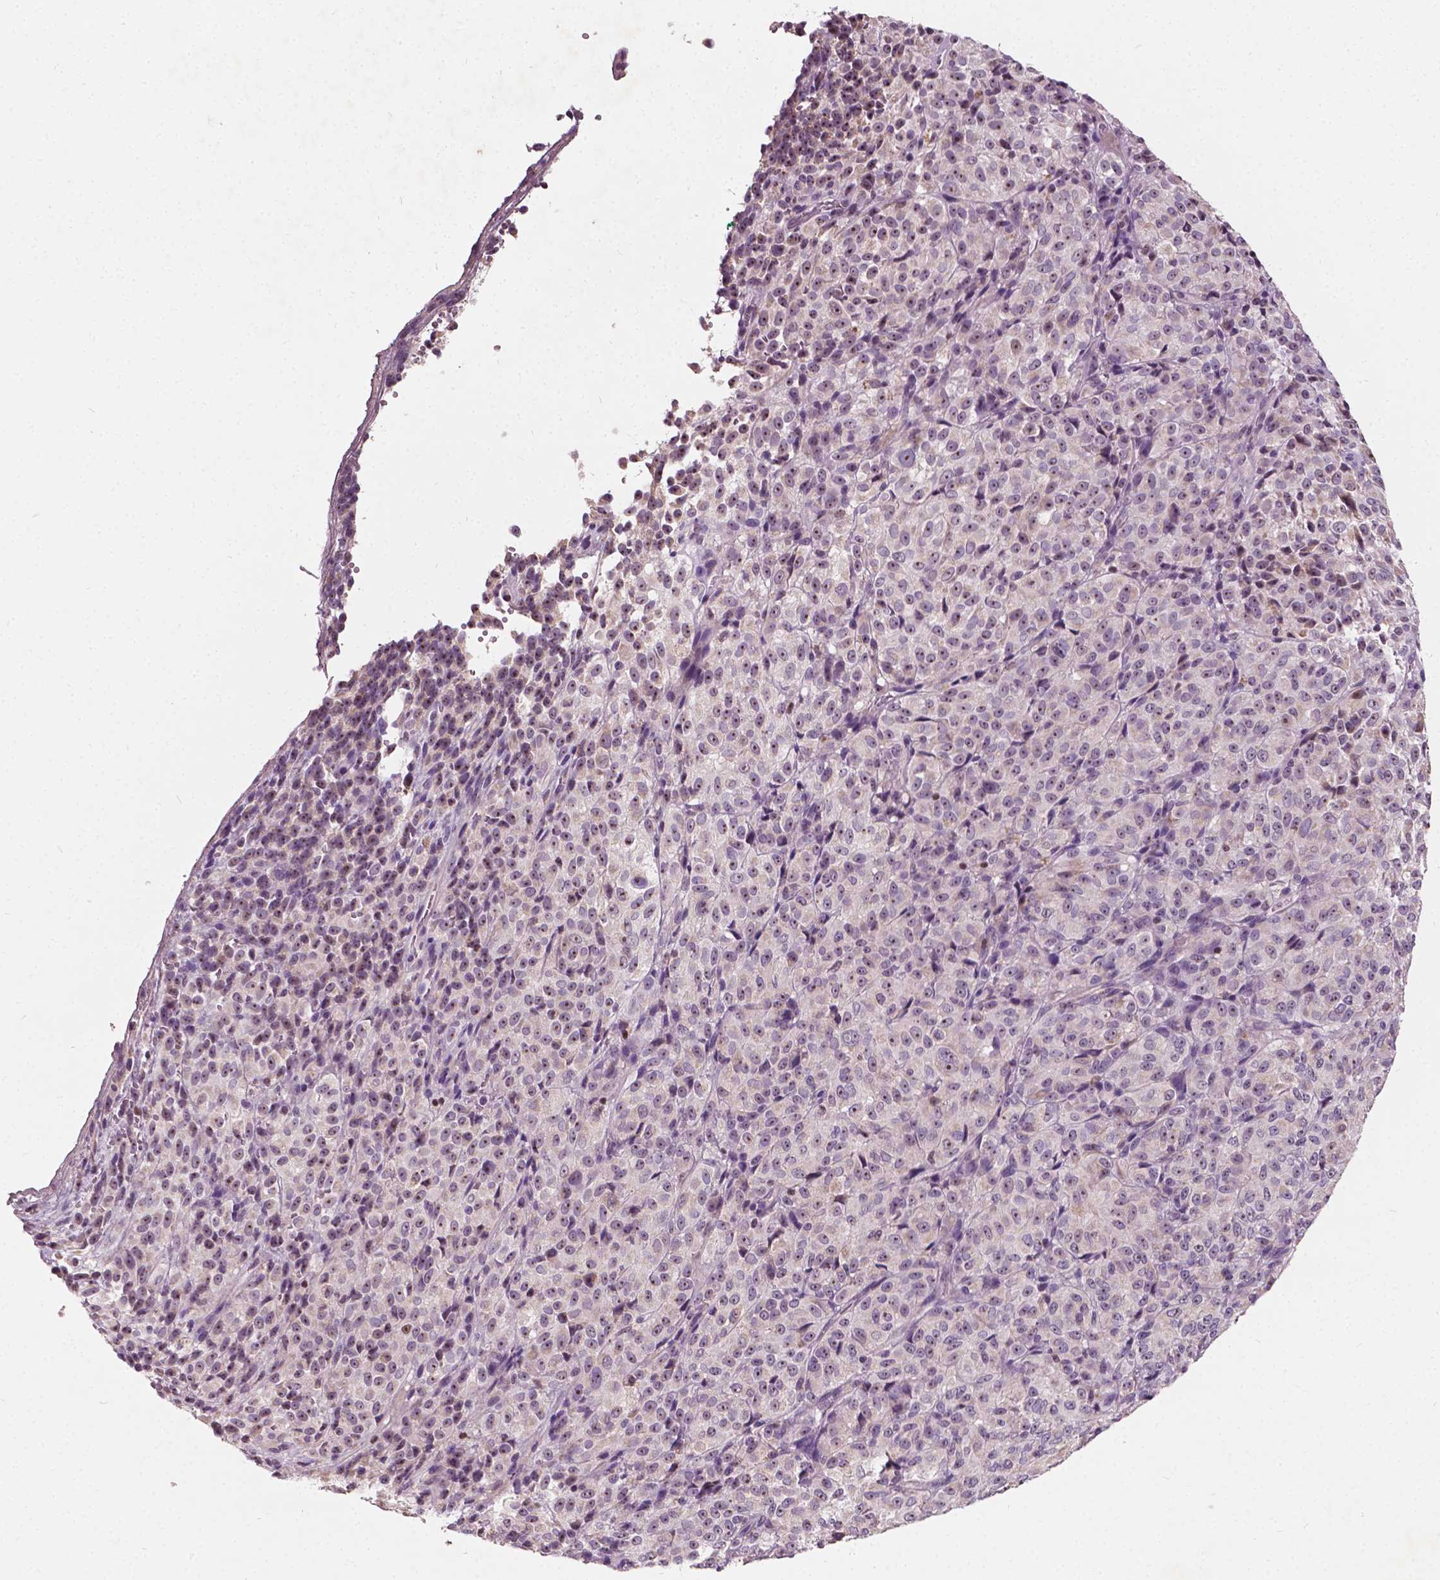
{"staining": {"intensity": "moderate", "quantity": "25%-75%", "location": "nuclear"}, "tissue": "melanoma", "cell_type": "Tumor cells", "image_type": "cancer", "snomed": [{"axis": "morphology", "description": "Malignant melanoma, Metastatic site"}, {"axis": "topography", "description": "Brain"}], "caption": "Immunohistochemistry staining of melanoma, which exhibits medium levels of moderate nuclear positivity in approximately 25%-75% of tumor cells indicating moderate nuclear protein staining. The staining was performed using DAB (3,3'-diaminobenzidine) (brown) for protein detection and nuclei were counterstained in hematoxylin (blue).", "gene": "ODF3L2", "patient": {"sex": "female", "age": 56}}